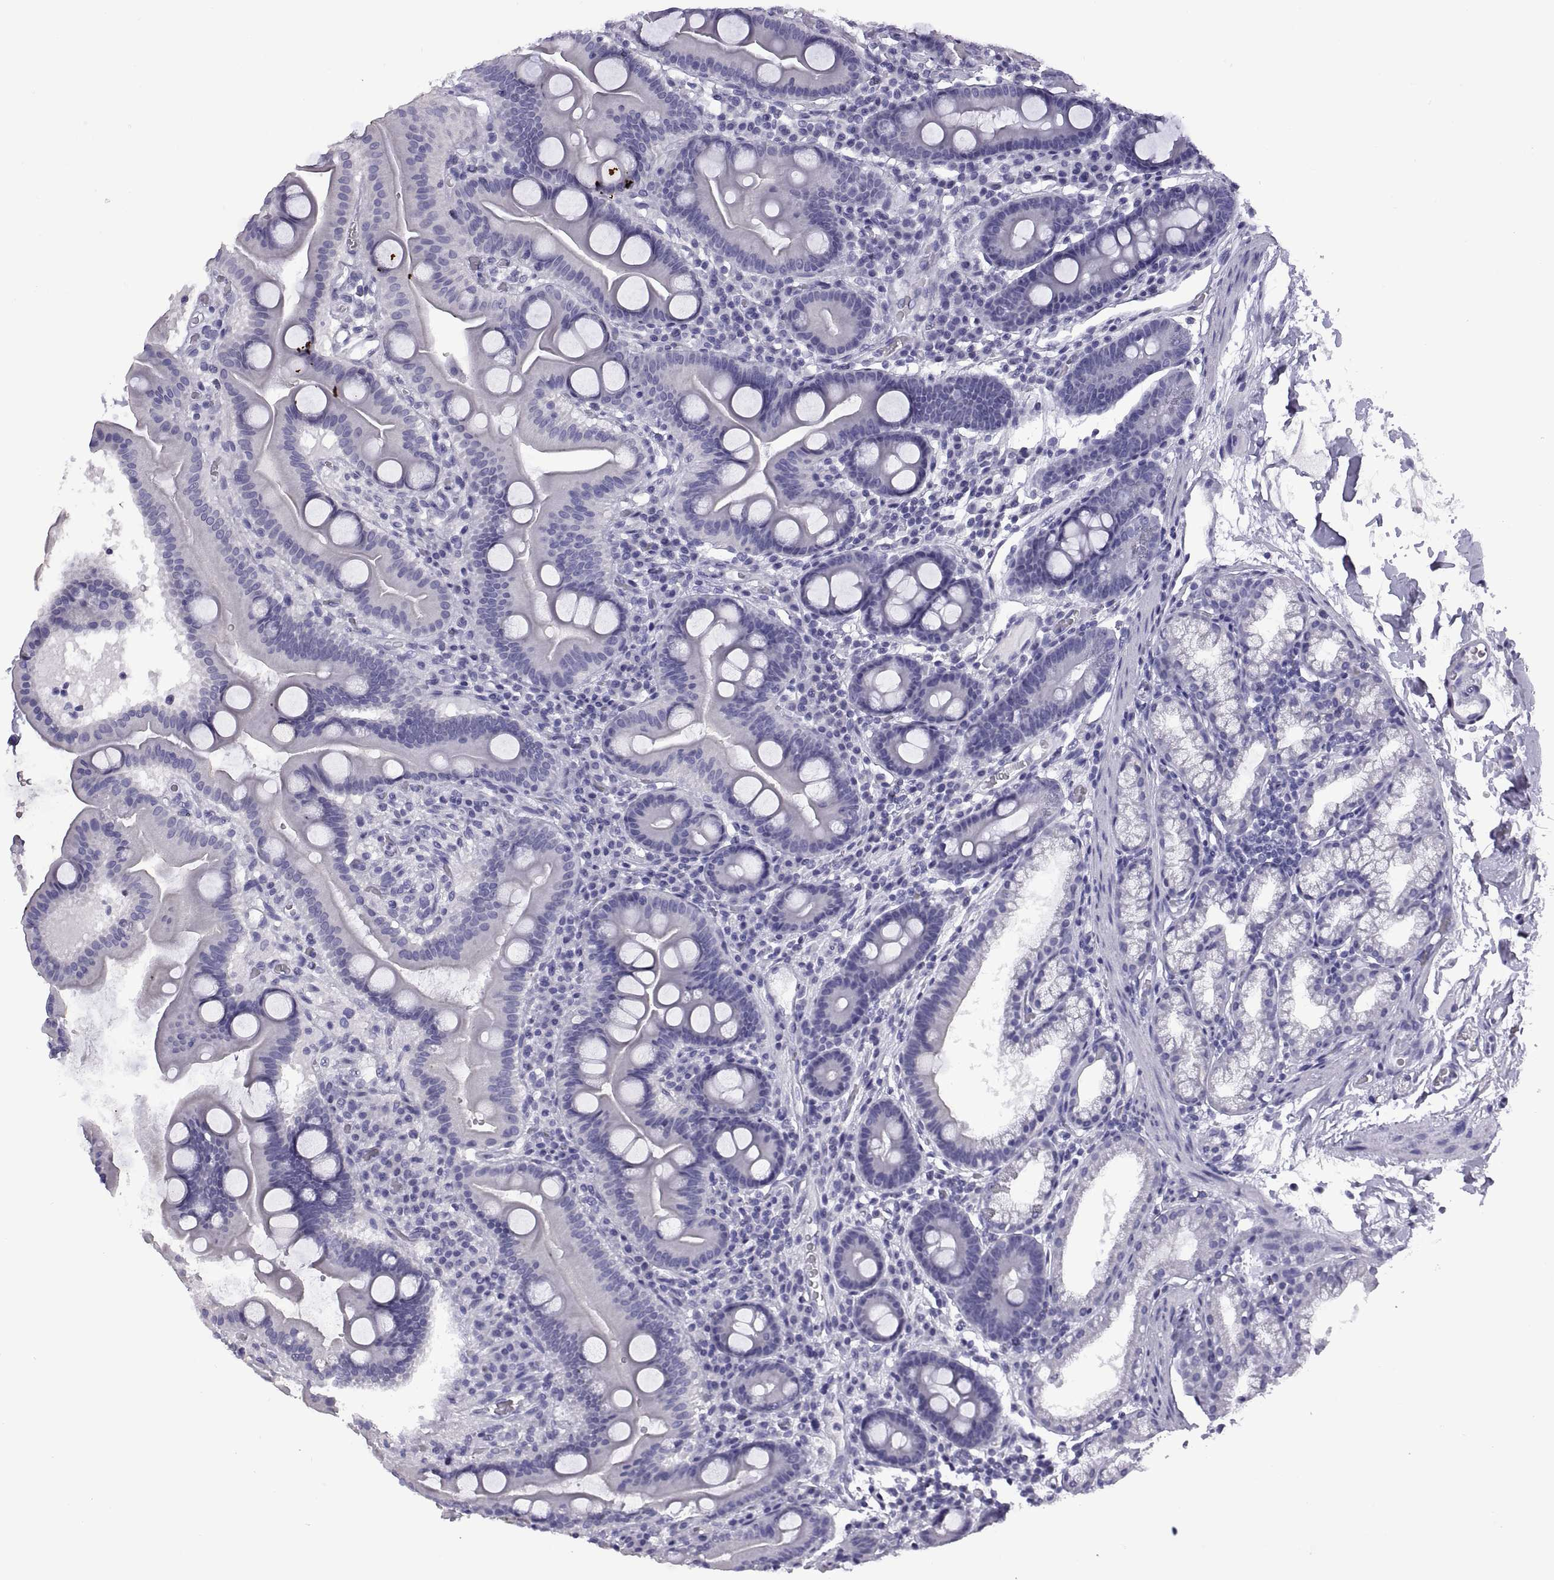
{"staining": {"intensity": "negative", "quantity": "none", "location": "none"}, "tissue": "duodenum", "cell_type": "Glandular cells", "image_type": "normal", "snomed": [{"axis": "morphology", "description": "Normal tissue, NOS"}, {"axis": "topography", "description": "Duodenum"}], "caption": "A high-resolution micrograph shows immunohistochemistry (IHC) staining of benign duodenum, which reveals no significant expression in glandular cells.", "gene": "CRISP1", "patient": {"sex": "male", "age": 59}}